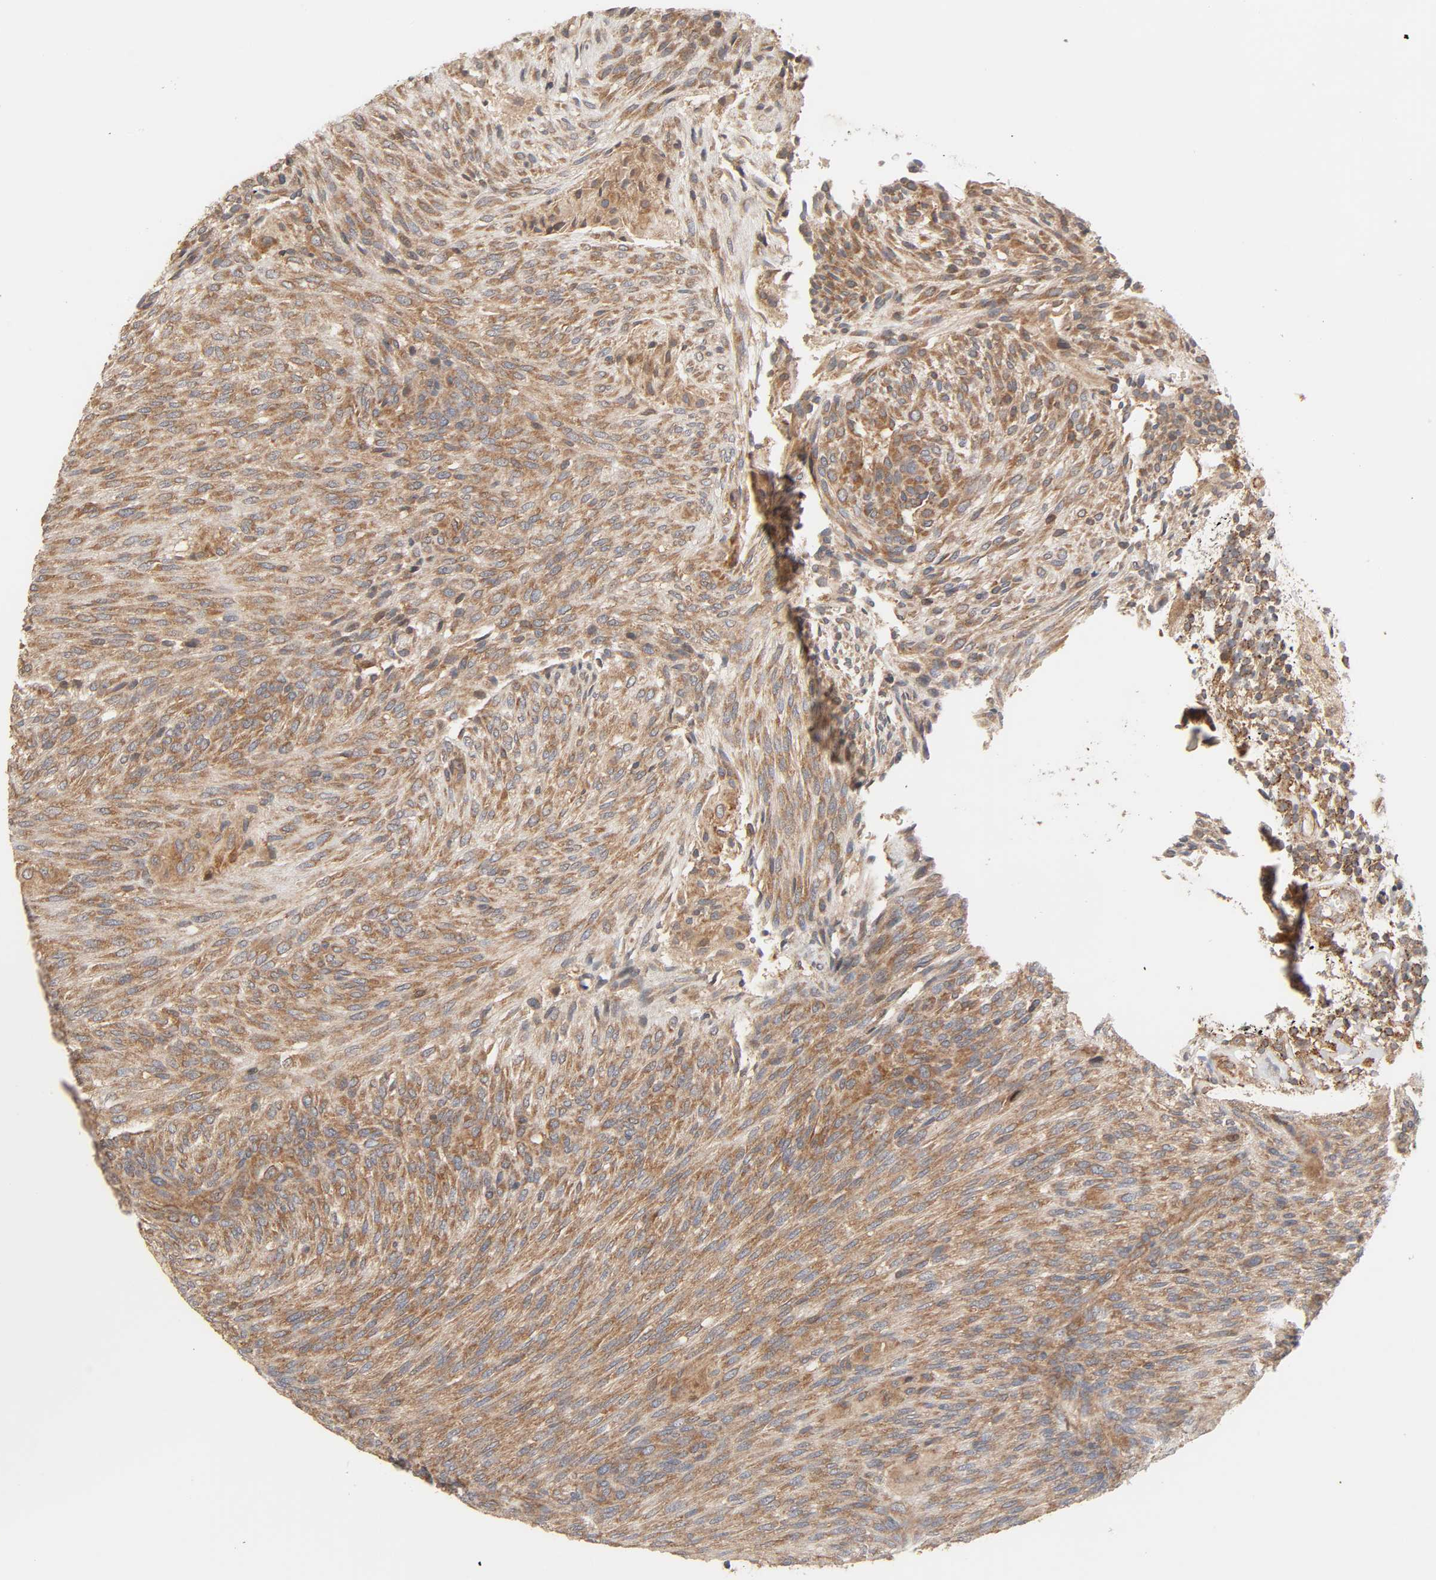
{"staining": {"intensity": "moderate", "quantity": ">75%", "location": "cytoplasmic/membranous"}, "tissue": "glioma", "cell_type": "Tumor cells", "image_type": "cancer", "snomed": [{"axis": "morphology", "description": "Glioma, malignant, High grade"}, {"axis": "topography", "description": "Cerebral cortex"}], "caption": "High-power microscopy captured an immunohistochemistry photomicrograph of glioma, revealing moderate cytoplasmic/membranous staining in about >75% of tumor cells.", "gene": "NEMF", "patient": {"sex": "female", "age": 55}}